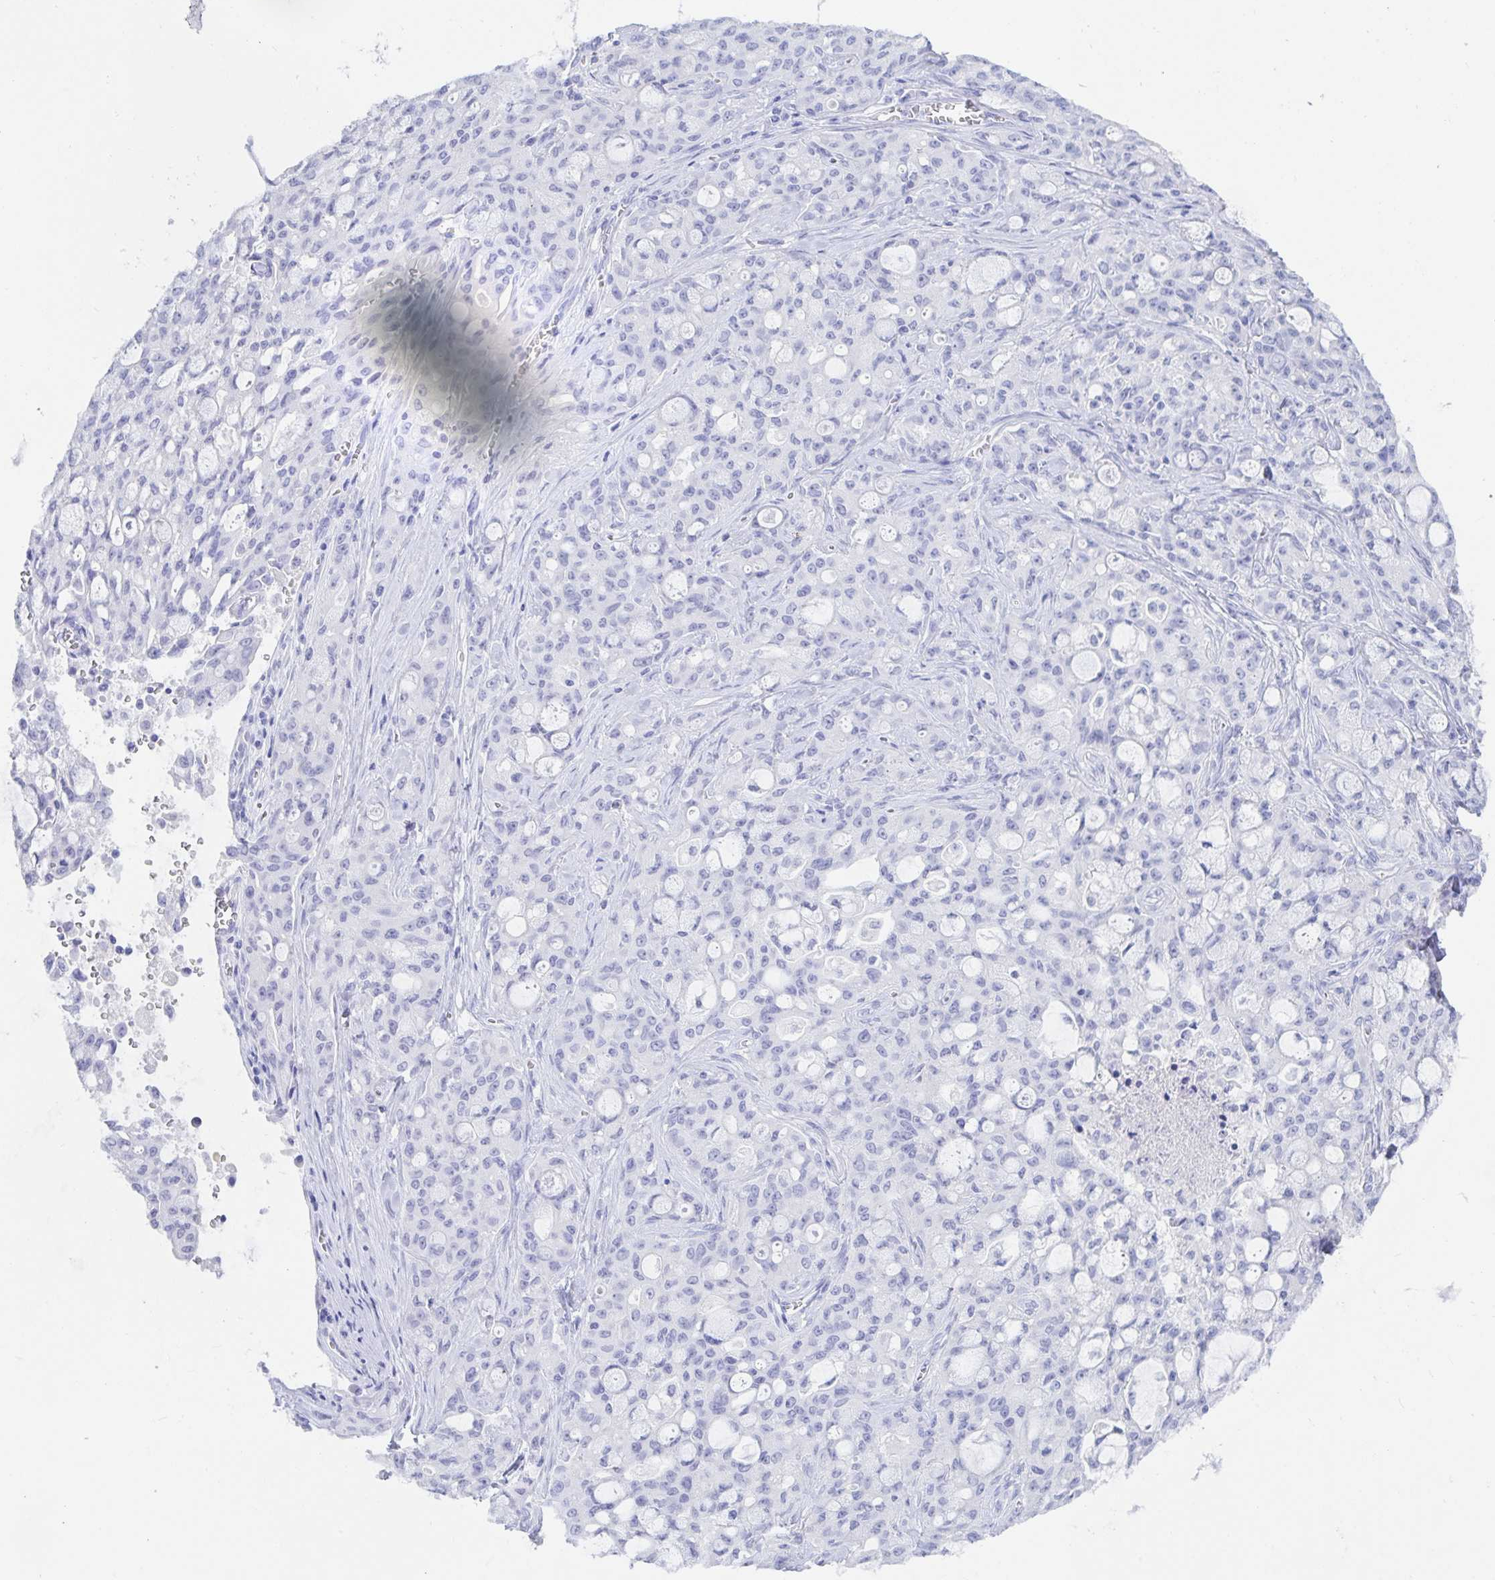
{"staining": {"intensity": "negative", "quantity": "none", "location": "none"}, "tissue": "lung cancer", "cell_type": "Tumor cells", "image_type": "cancer", "snomed": [{"axis": "morphology", "description": "Adenocarcinoma, NOS"}, {"axis": "topography", "description": "Lung"}], "caption": "Immunohistochemistry (IHC) histopathology image of human lung cancer (adenocarcinoma) stained for a protein (brown), which displays no positivity in tumor cells.", "gene": "KCNH6", "patient": {"sex": "female", "age": 44}}